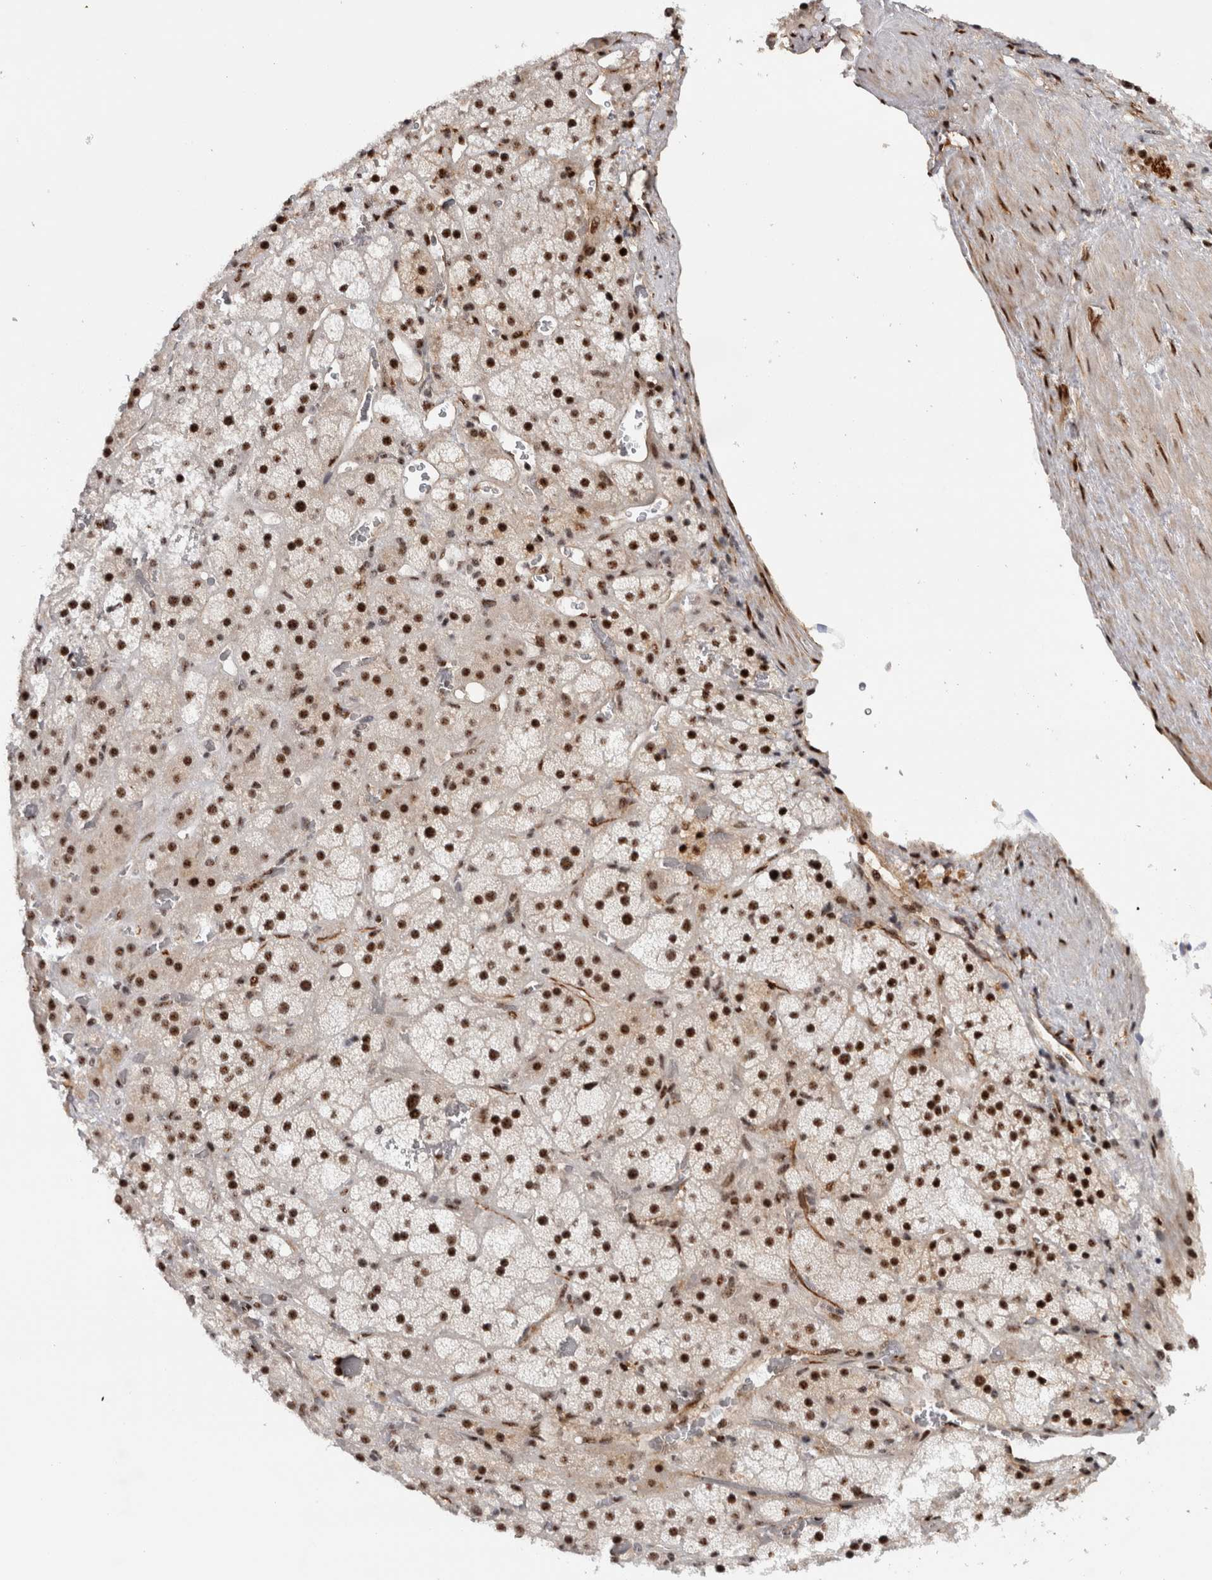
{"staining": {"intensity": "strong", "quantity": ">75%", "location": "nuclear"}, "tissue": "adrenal gland", "cell_type": "Glandular cells", "image_type": "normal", "snomed": [{"axis": "morphology", "description": "Normal tissue, NOS"}, {"axis": "topography", "description": "Adrenal gland"}], "caption": "A brown stain highlights strong nuclear positivity of a protein in glandular cells of benign human adrenal gland. The staining was performed using DAB to visualize the protein expression in brown, while the nuclei were stained in blue with hematoxylin (Magnification: 20x).", "gene": "MKNK1", "patient": {"sex": "male", "age": 57}}